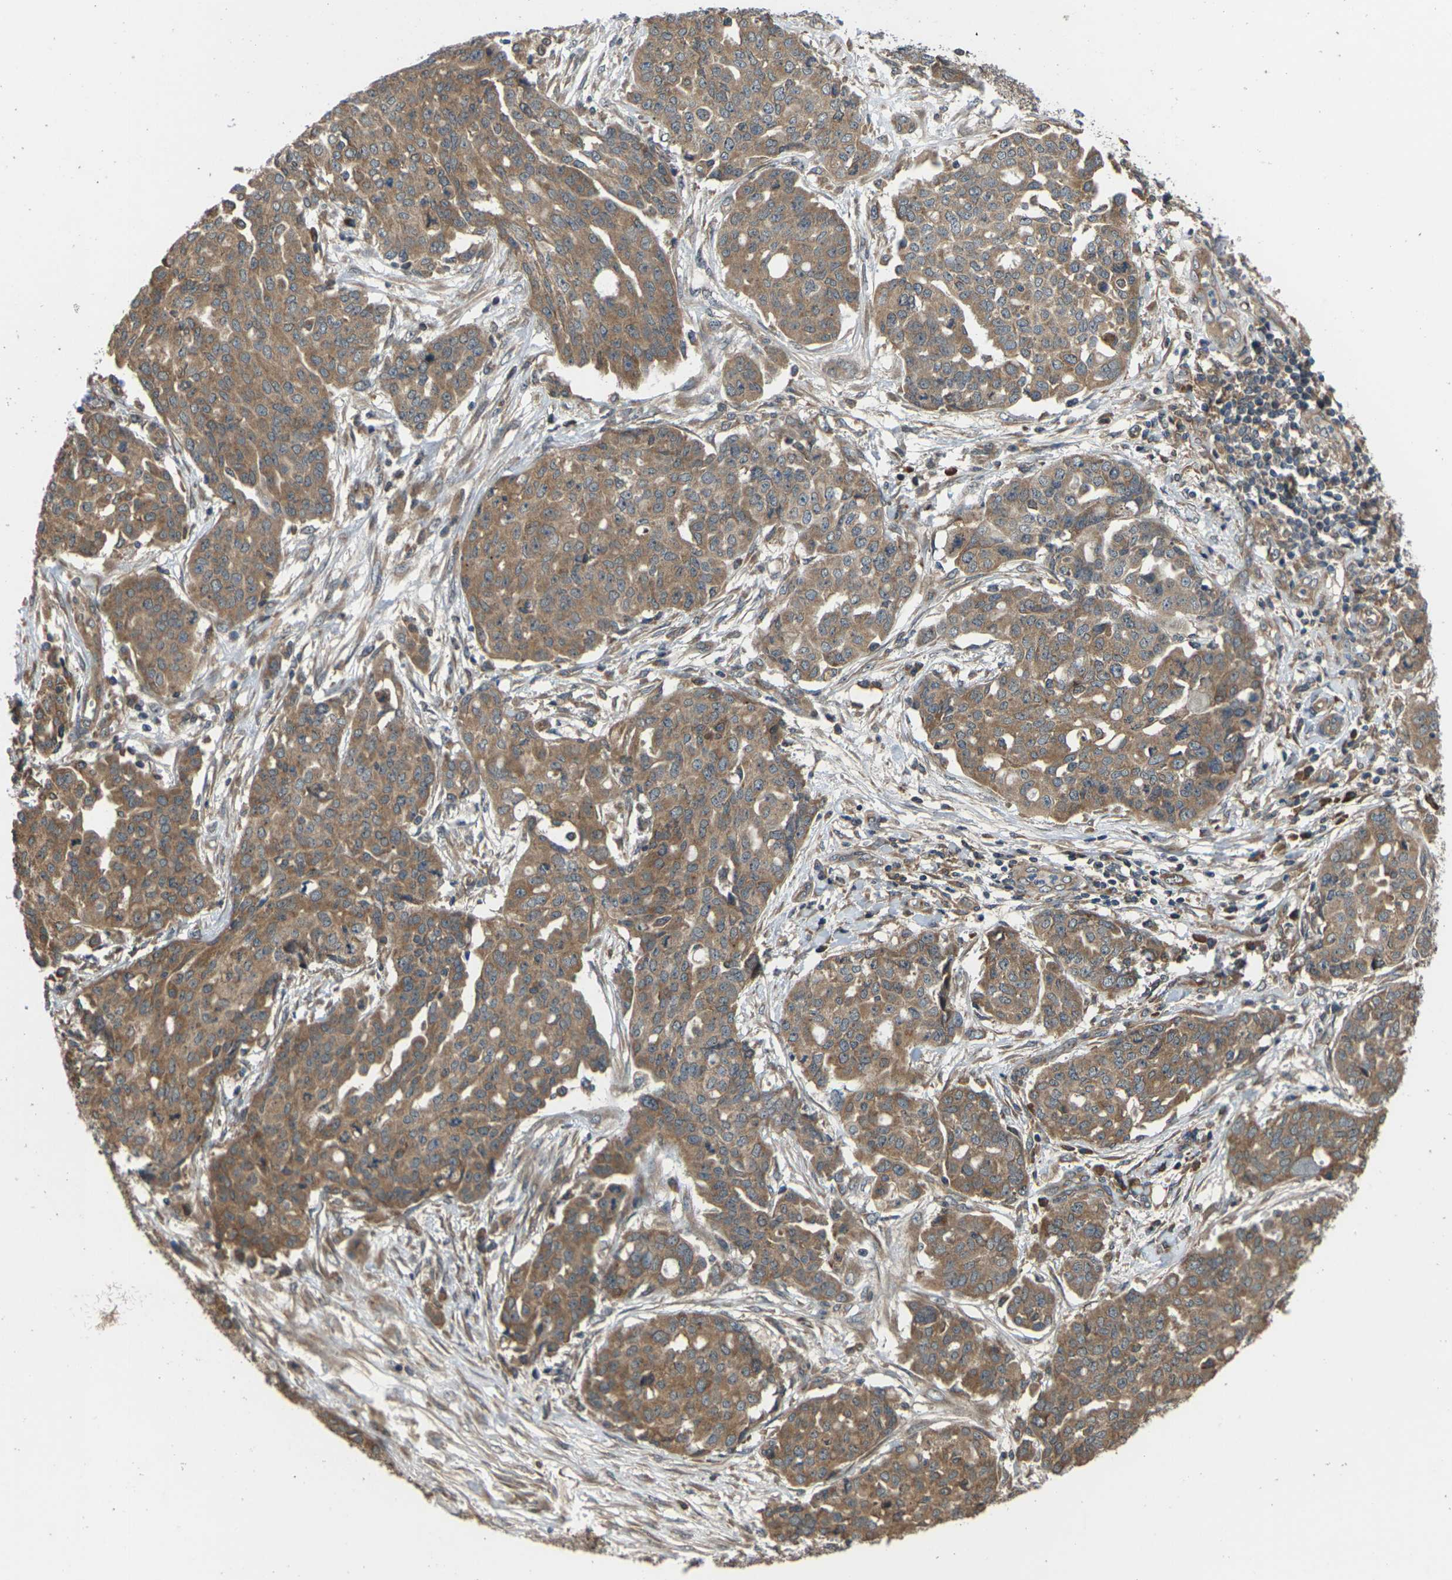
{"staining": {"intensity": "moderate", "quantity": ">75%", "location": "cytoplasmic/membranous"}, "tissue": "ovarian cancer", "cell_type": "Tumor cells", "image_type": "cancer", "snomed": [{"axis": "morphology", "description": "Cystadenocarcinoma, serous, NOS"}, {"axis": "topography", "description": "Soft tissue"}, {"axis": "topography", "description": "Ovary"}], "caption": "DAB immunohistochemical staining of ovarian cancer displays moderate cytoplasmic/membranous protein expression in approximately >75% of tumor cells.", "gene": "NRAS", "patient": {"sex": "female", "age": 57}}